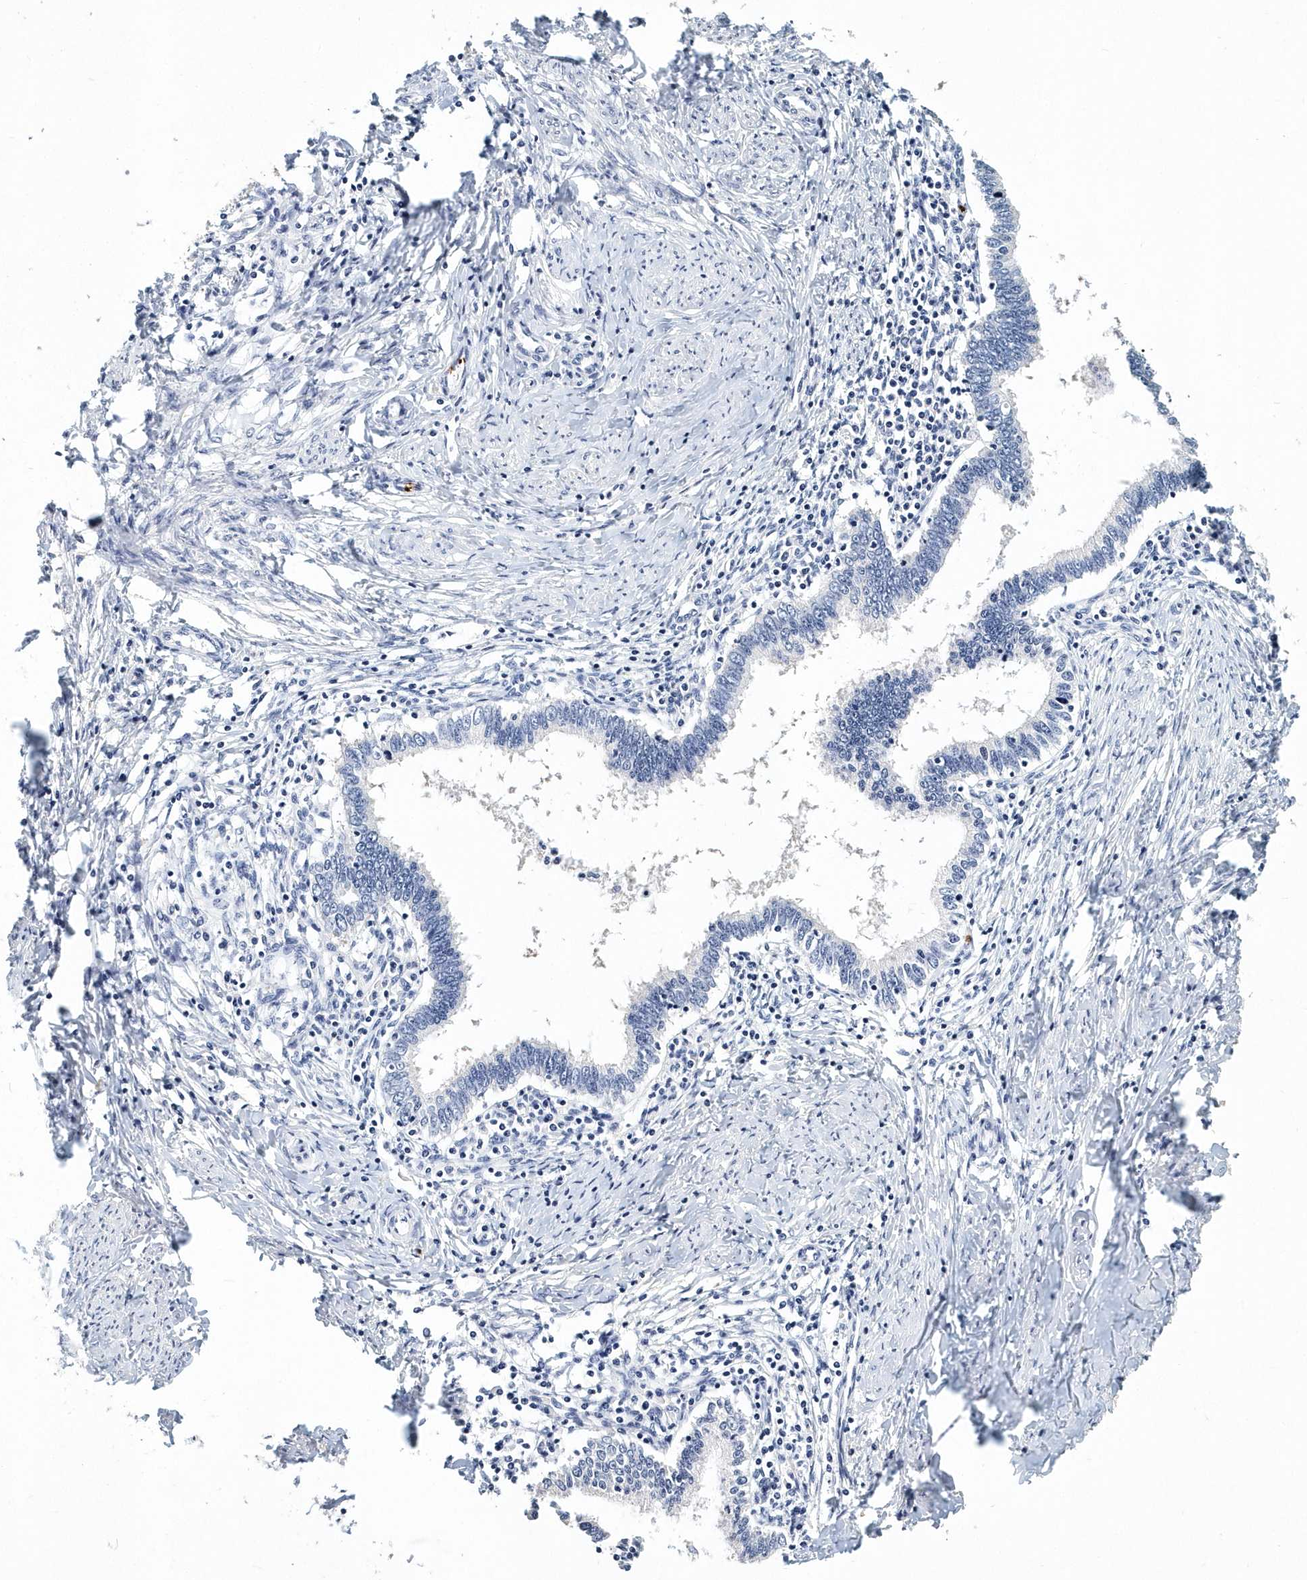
{"staining": {"intensity": "negative", "quantity": "none", "location": "none"}, "tissue": "cervical cancer", "cell_type": "Tumor cells", "image_type": "cancer", "snomed": [{"axis": "morphology", "description": "Adenocarcinoma, NOS"}, {"axis": "topography", "description": "Cervix"}], "caption": "Micrograph shows no protein positivity in tumor cells of cervical adenocarcinoma tissue.", "gene": "ITGA2B", "patient": {"sex": "female", "age": 36}}